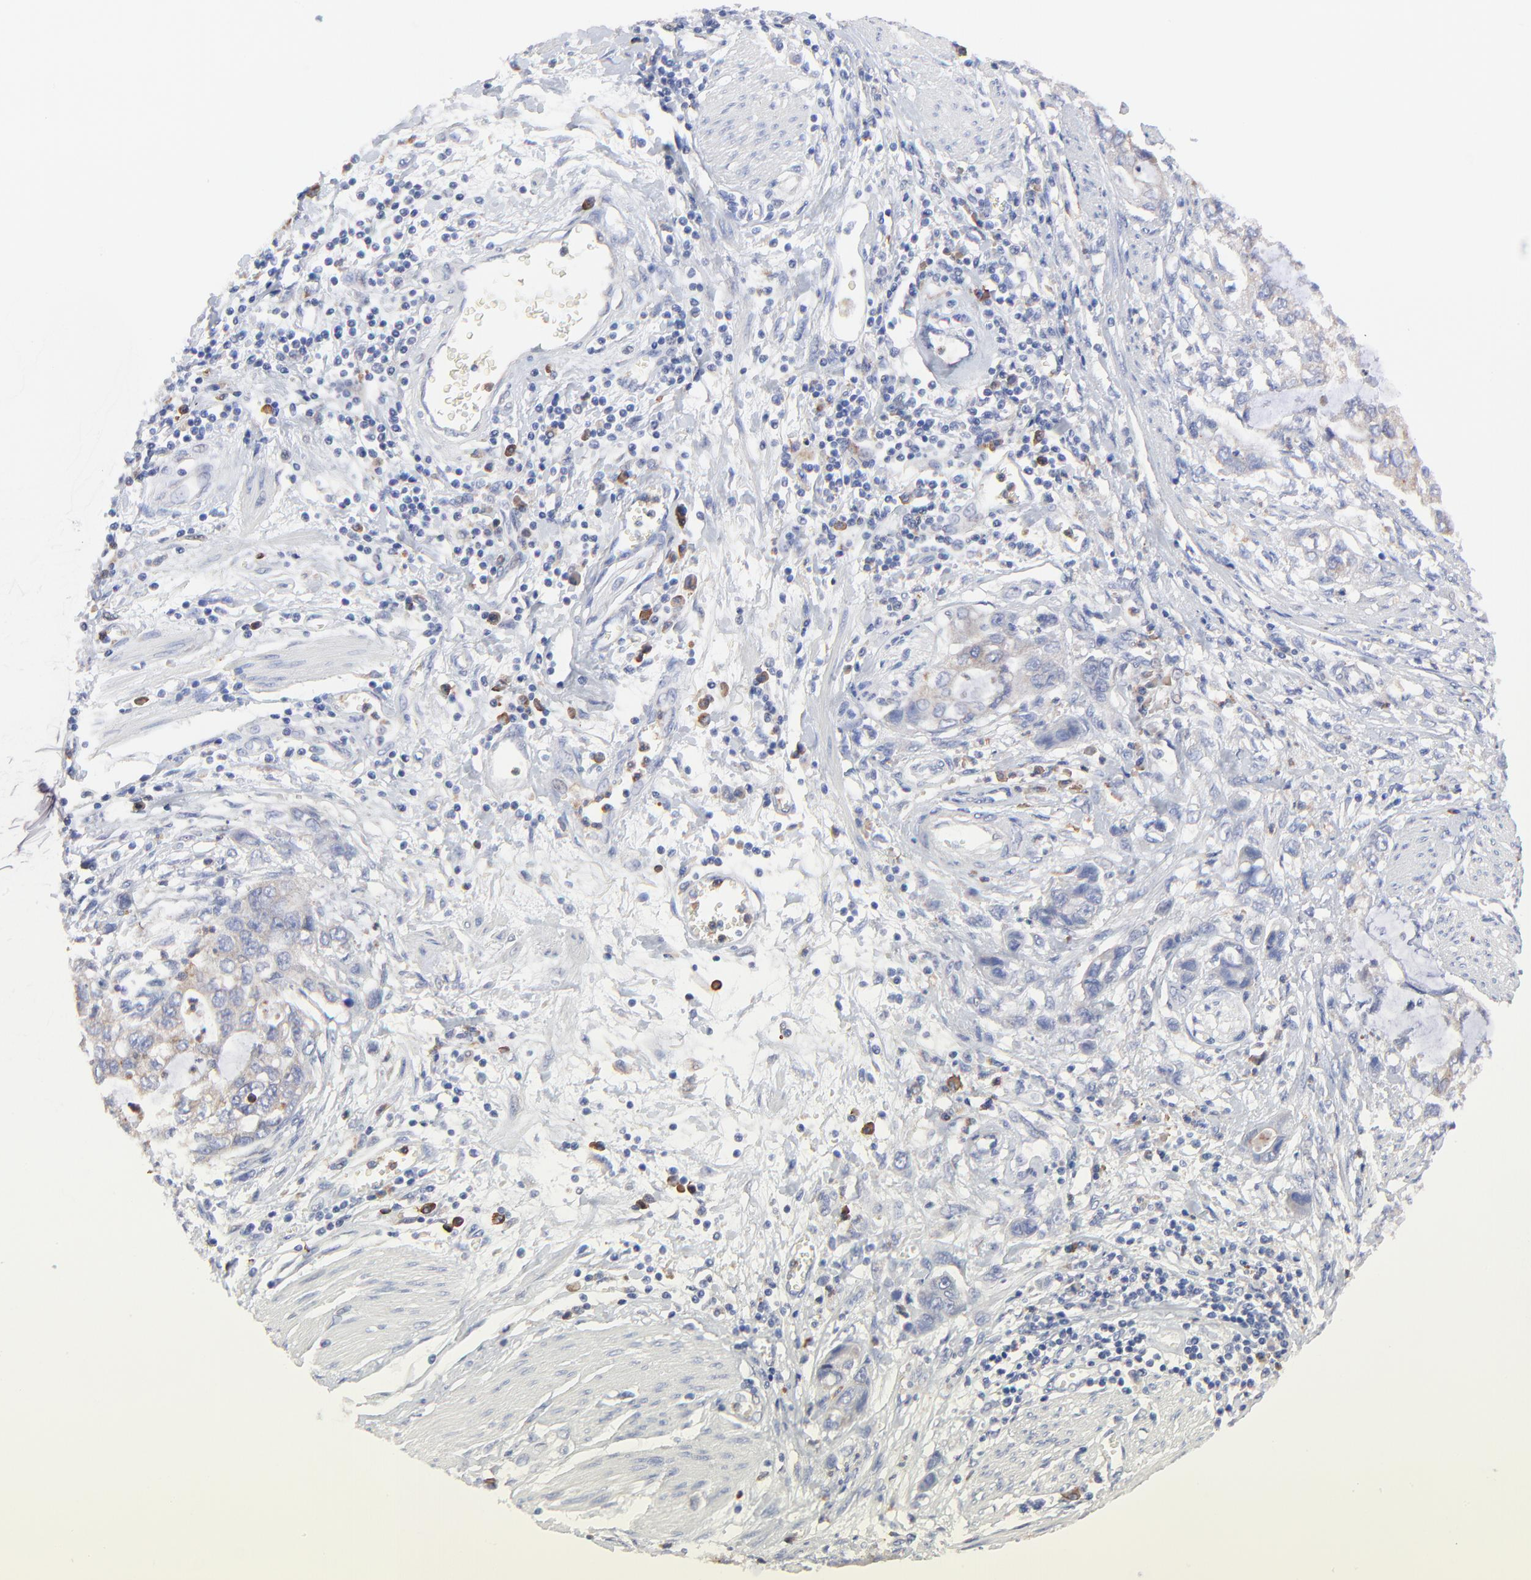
{"staining": {"intensity": "weak", "quantity": "<25%", "location": "cytoplasmic/membranous"}, "tissue": "stomach cancer", "cell_type": "Tumor cells", "image_type": "cancer", "snomed": [{"axis": "morphology", "description": "Adenocarcinoma, NOS"}, {"axis": "topography", "description": "Stomach, upper"}], "caption": "Tumor cells show no significant expression in adenocarcinoma (stomach).", "gene": "PPFIBP2", "patient": {"sex": "female", "age": 52}}